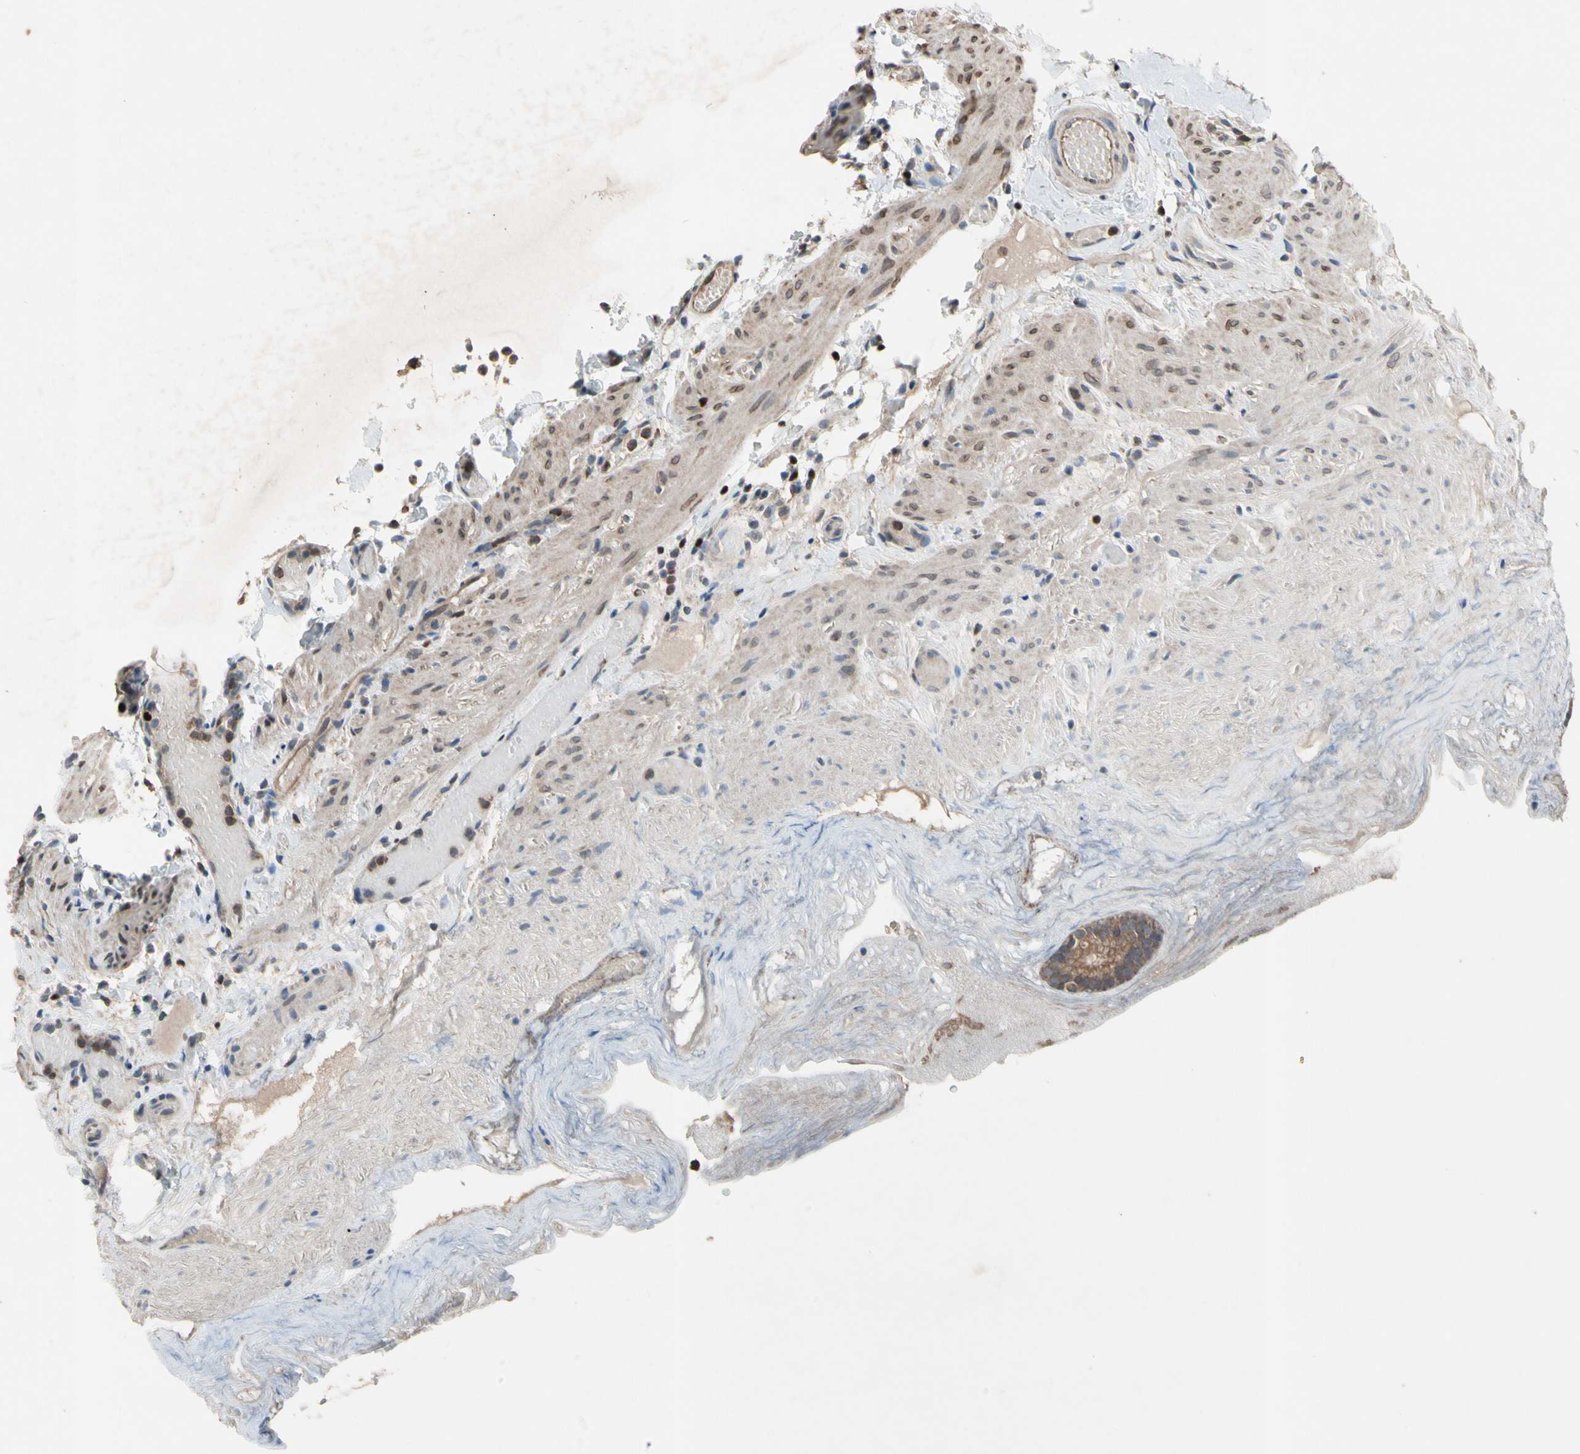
{"staining": {"intensity": "moderate", "quantity": ">75%", "location": "cytoplasmic/membranous"}, "tissue": "gallbladder", "cell_type": "Glandular cells", "image_type": "normal", "snomed": [{"axis": "morphology", "description": "Normal tissue, NOS"}, {"axis": "topography", "description": "Gallbladder"}], "caption": "Moderate cytoplasmic/membranous protein positivity is appreciated in about >75% of glandular cells in gallbladder. Immunohistochemistry stains the protein in brown and the nuclei are stained blue.", "gene": "TBX21", "patient": {"sex": "female", "age": 26}}